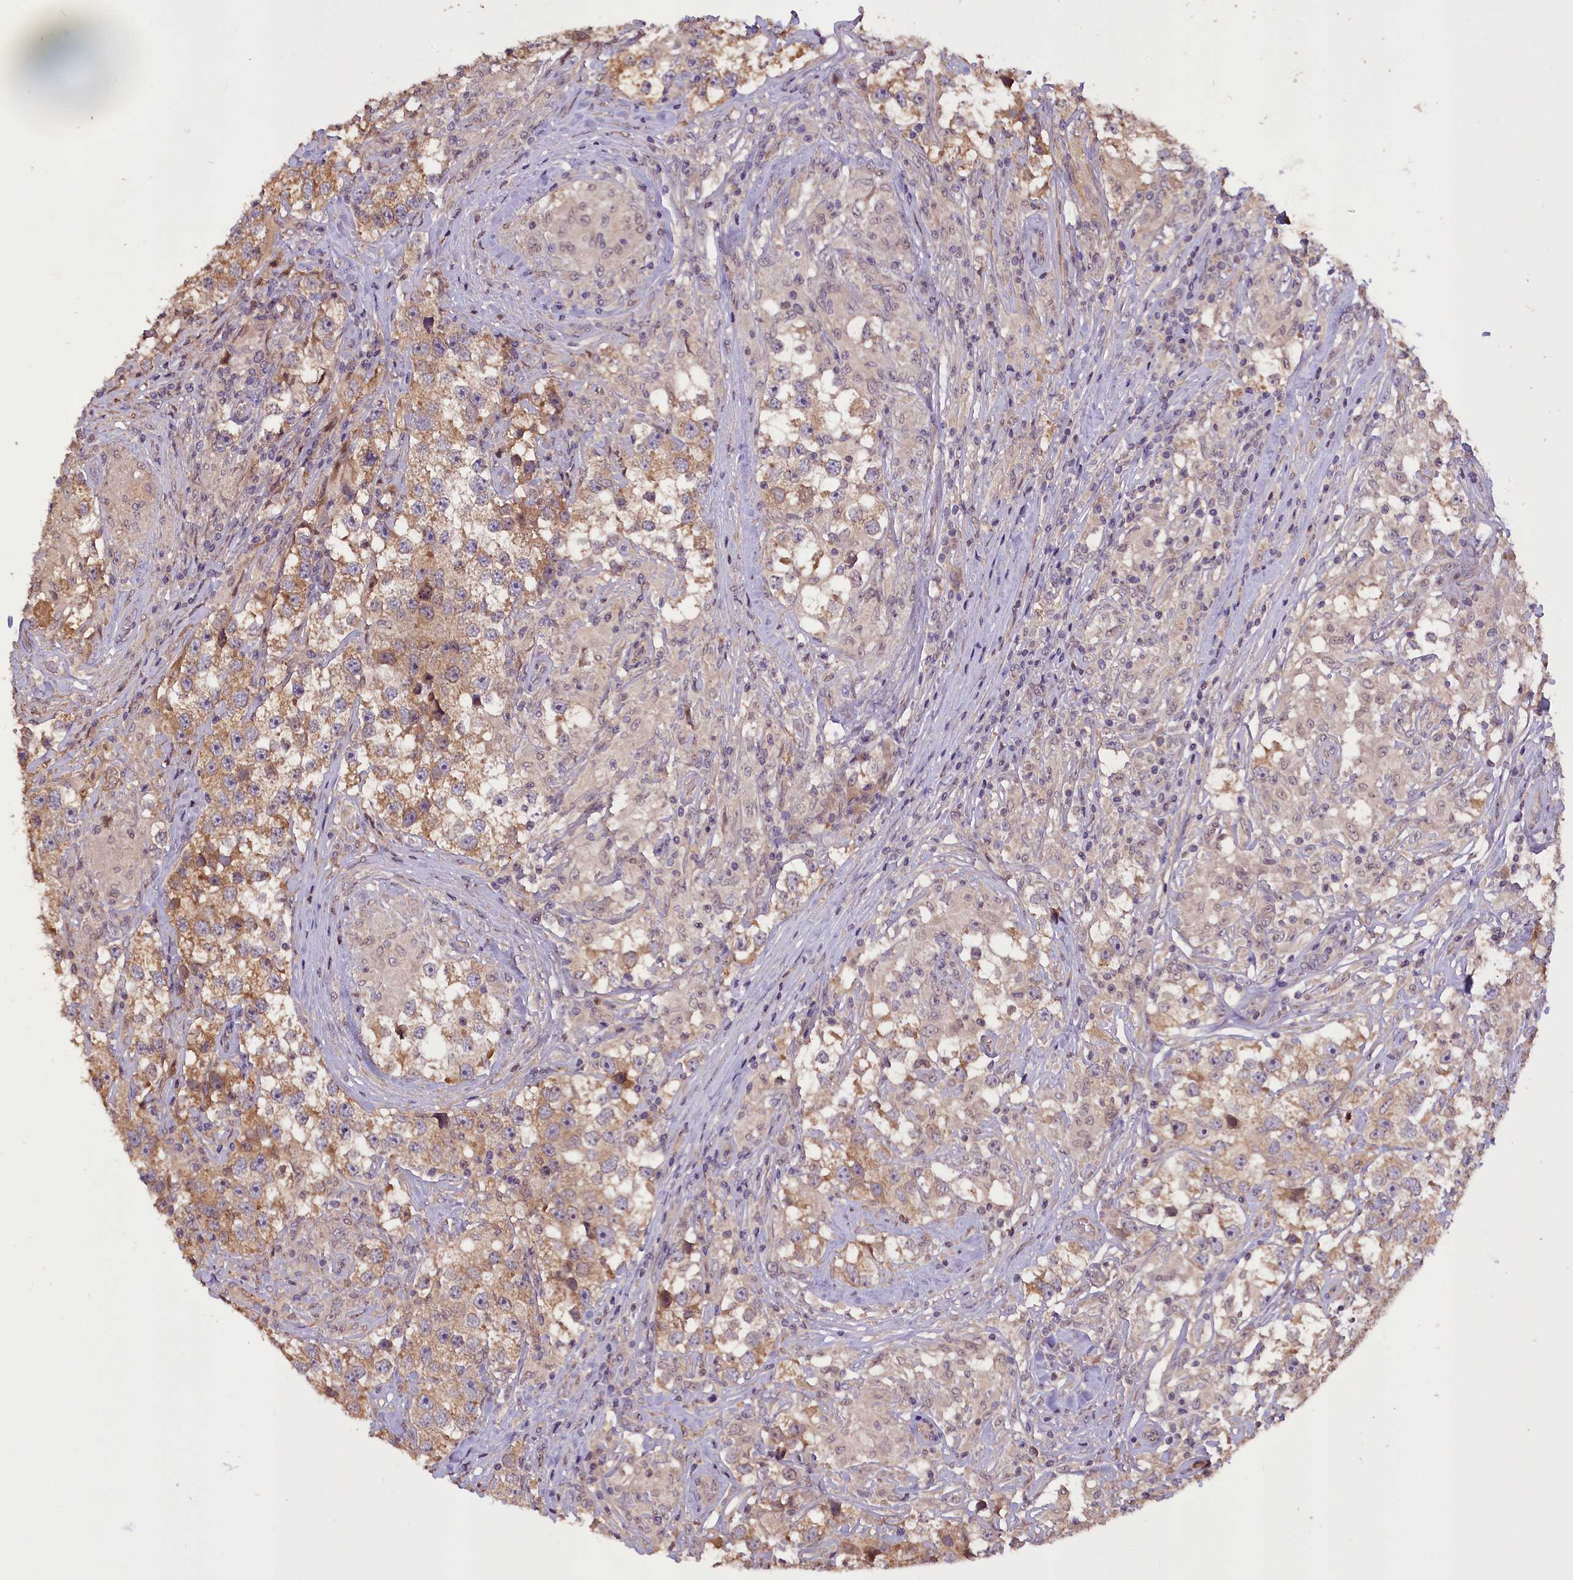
{"staining": {"intensity": "moderate", "quantity": "25%-75%", "location": "cytoplasmic/membranous"}, "tissue": "testis cancer", "cell_type": "Tumor cells", "image_type": "cancer", "snomed": [{"axis": "morphology", "description": "Seminoma, NOS"}, {"axis": "topography", "description": "Testis"}], "caption": "Testis cancer (seminoma) was stained to show a protein in brown. There is medium levels of moderate cytoplasmic/membranous staining in about 25%-75% of tumor cells.", "gene": "DNAJB9", "patient": {"sex": "male", "age": 46}}